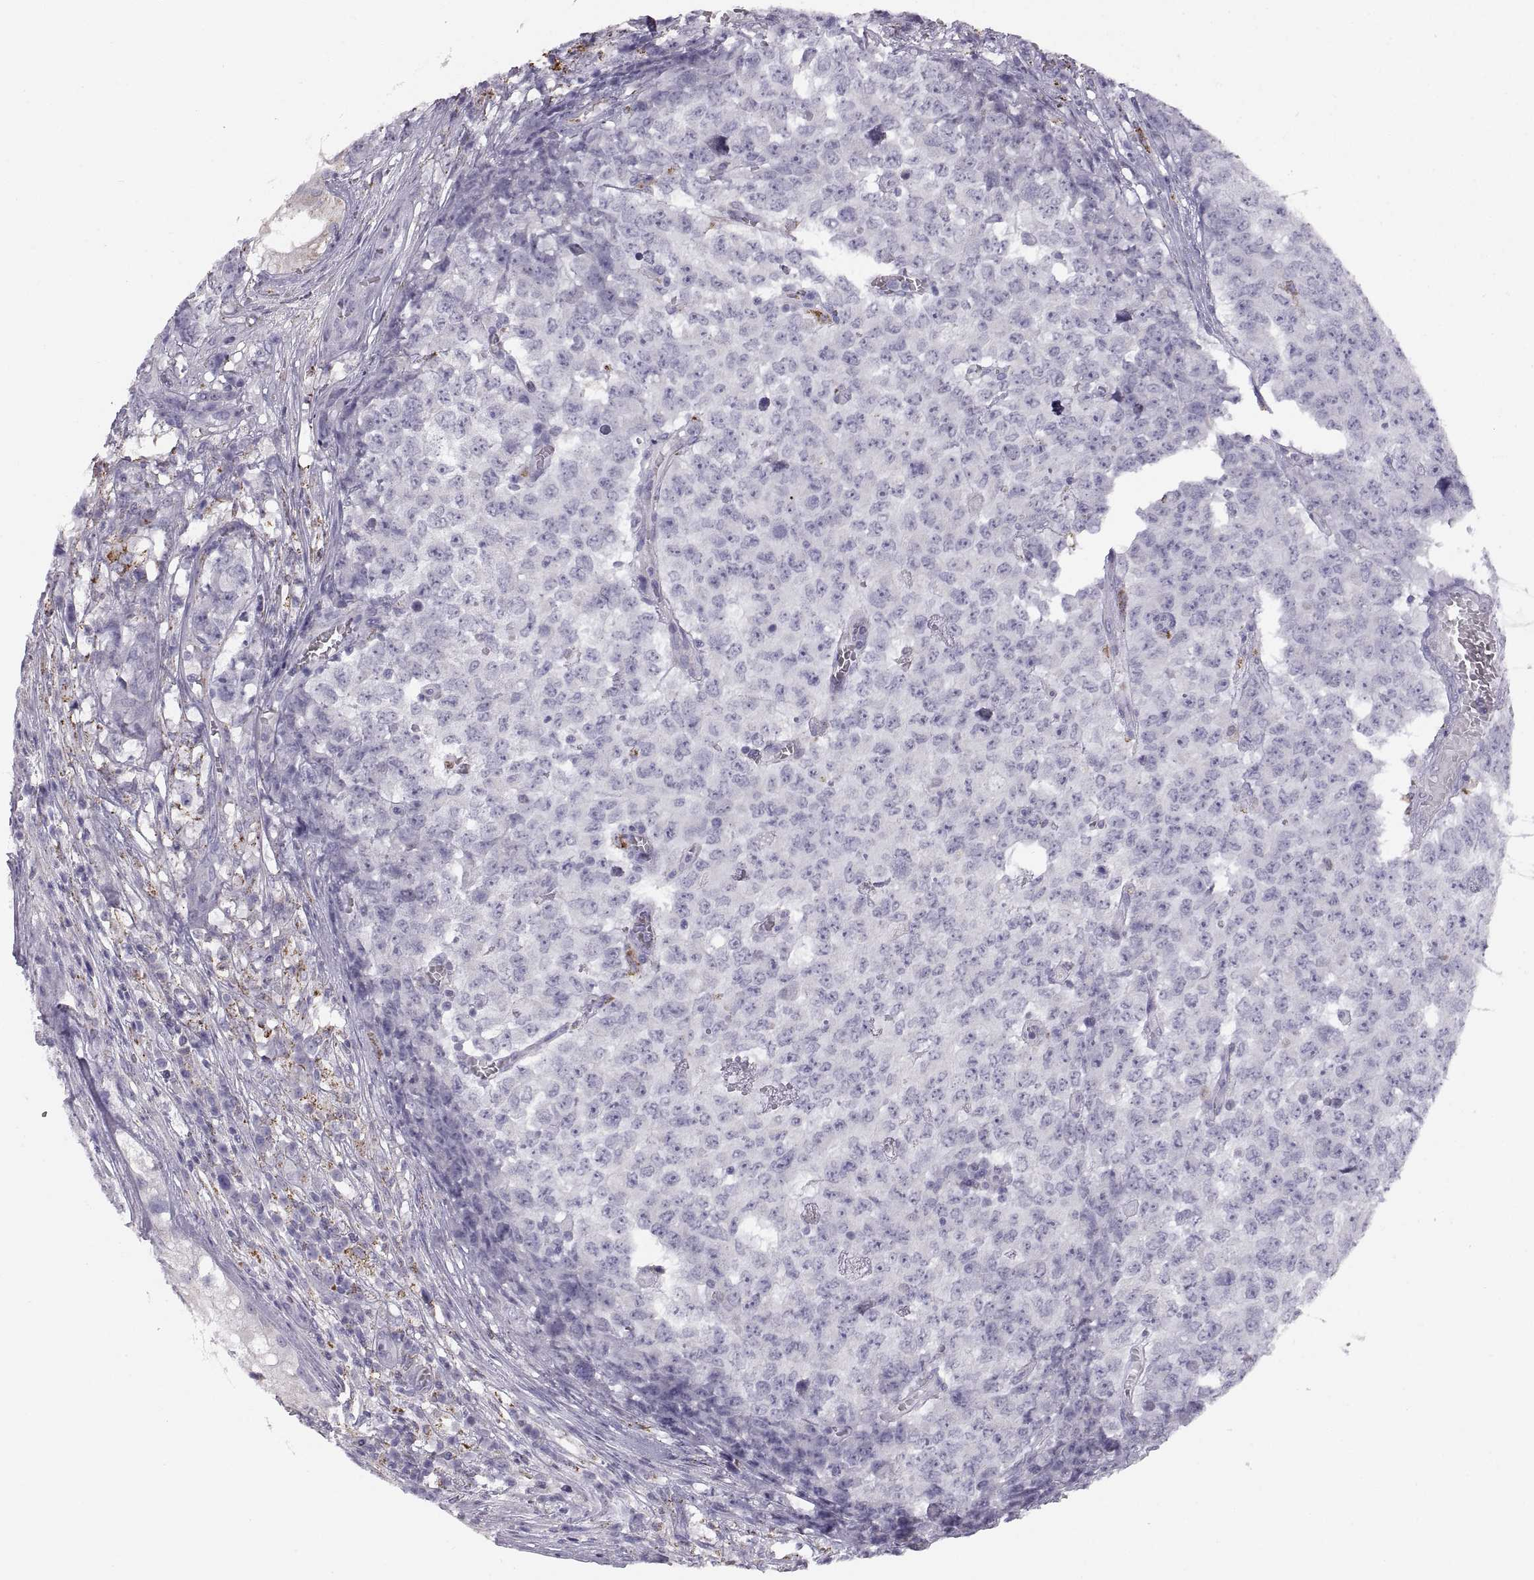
{"staining": {"intensity": "negative", "quantity": "none", "location": "none"}, "tissue": "testis cancer", "cell_type": "Tumor cells", "image_type": "cancer", "snomed": [{"axis": "morphology", "description": "Carcinoma, Embryonal, NOS"}, {"axis": "topography", "description": "Testis"}], "caption": "Human testis embryonal carcinoma stained for a protein using immunohistochemistry displays no positivity in tumor cells.", "gene": "COL9A3", "patient": {"sex": "male", "age": 23}}